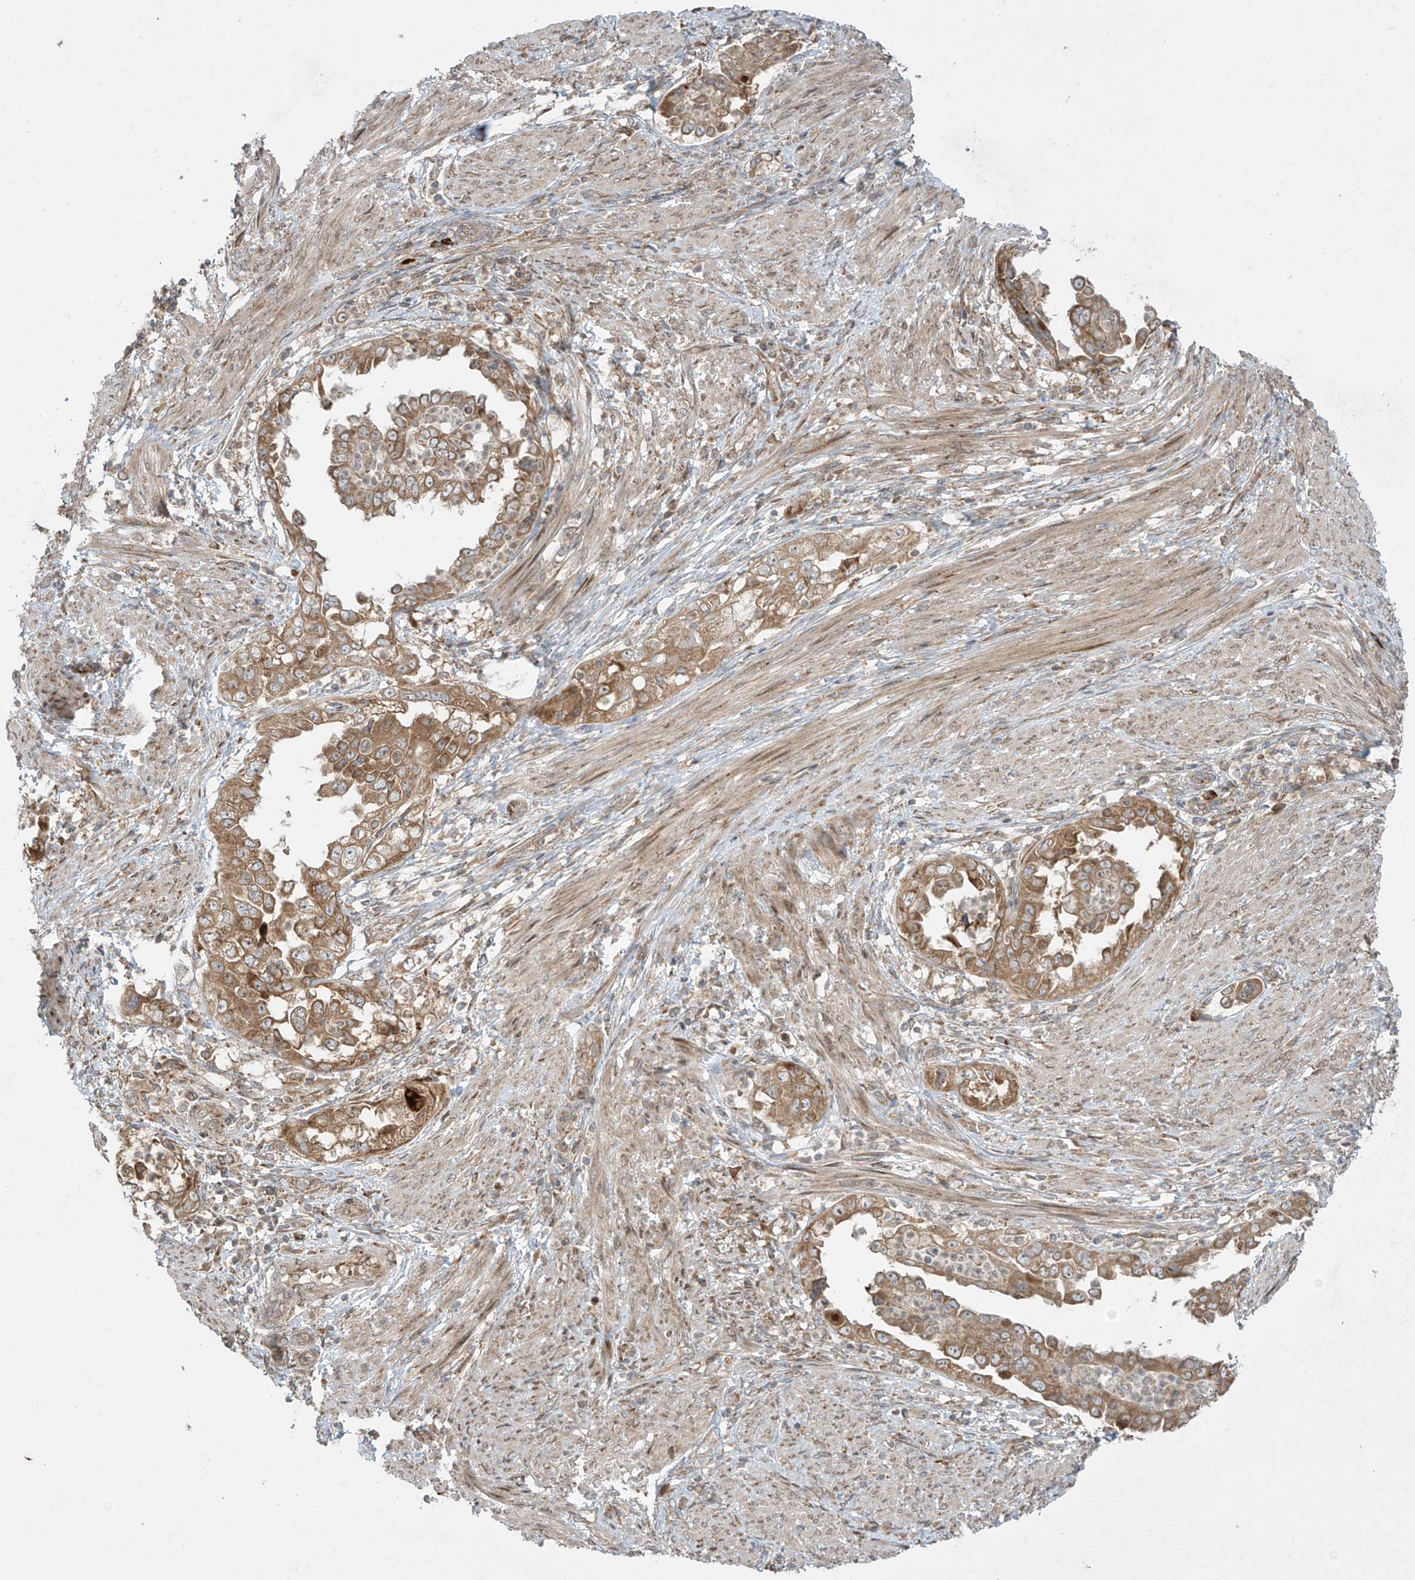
{"staining": {"intensity": "moderate", "quantity": ">75%", "location": "cytoplasmic/membranous"}, "tissue": "endometrial cancer", "cell_type": "Tumor cells", "image_type": "cancer", "snomed": [{"axis": "morphology", "description": "Adenocarcinoma, NOS"}, {"axis": "topography", "description": "Endometrium"}], "caption": "A high-resolution photomicrograph shows IHC staining of endometrial cancer (adenocarcinoma), which shows moderate cytoplasmic/membranous positivity in about >75% of tumor cells. The staining was performed using DAB (3,3'-diaminobenzidine), with brown indicating positive protein expression. Nuclei are stained blue with hematoxylin.", "gene": "PPAT", "patient": {"sex": "female", "age": 85}}